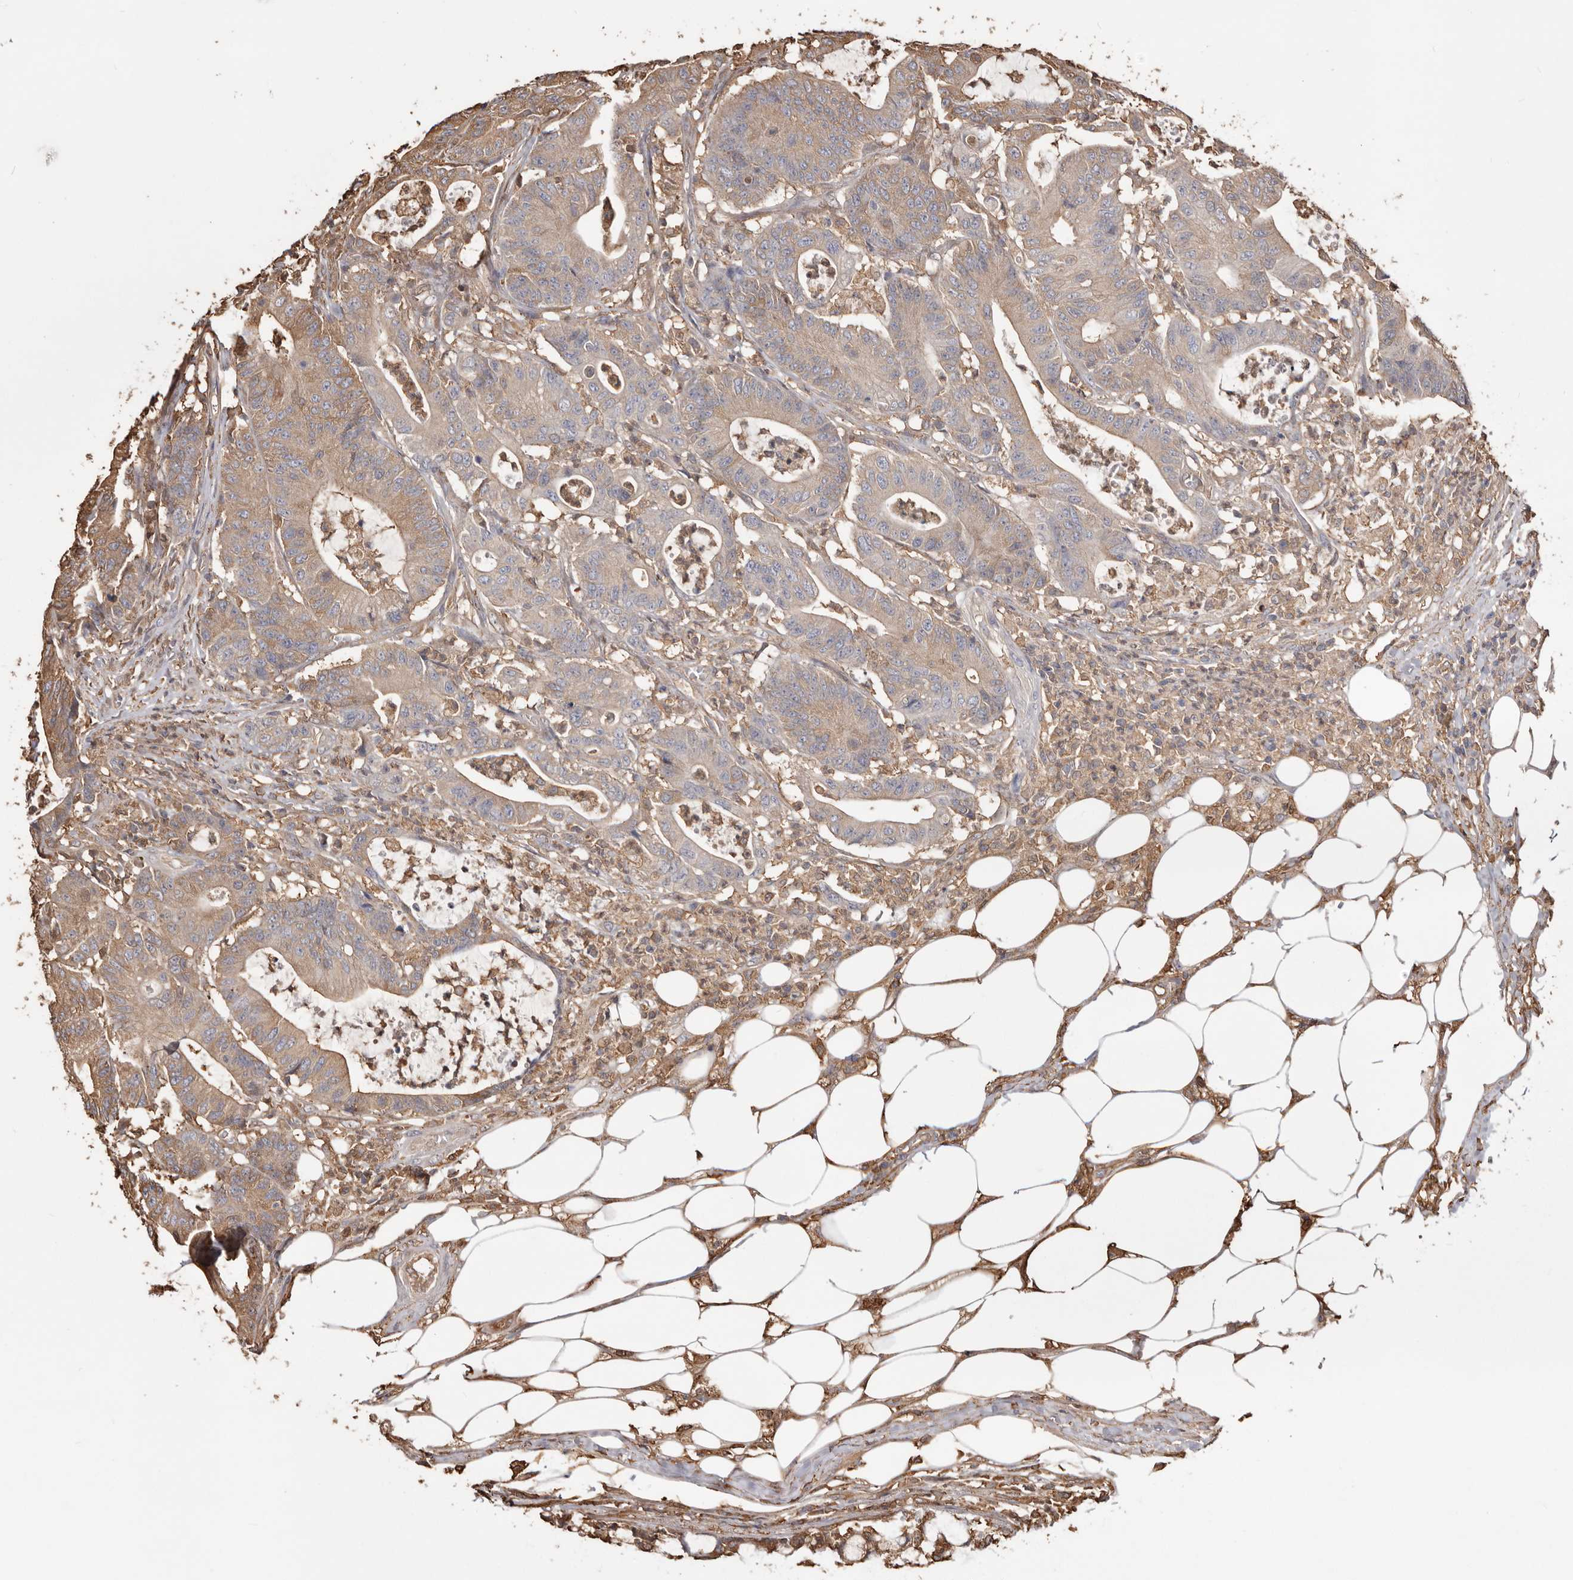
{"staining": {"intensity": "moderate", "quantity": ">75%", "location": "cytoplasmic/membranous"}, "tissue": "colorectal cancer", "cell_type": "Tumor cells", "image_type": "cancer", "snomed": [{"axis": "morphology", "description": "Adenocarcinoma, NOS"}, {"axis": "topography", "description": "Colon"}], "caption": "Tumor cells reveal medium levels of moderate cytoplasmic/membranous expression in about >75% of cells in human colorectal adenocarcinoma.", "gene": "PKM", "patient": {"sex": "female", "age": 84}}